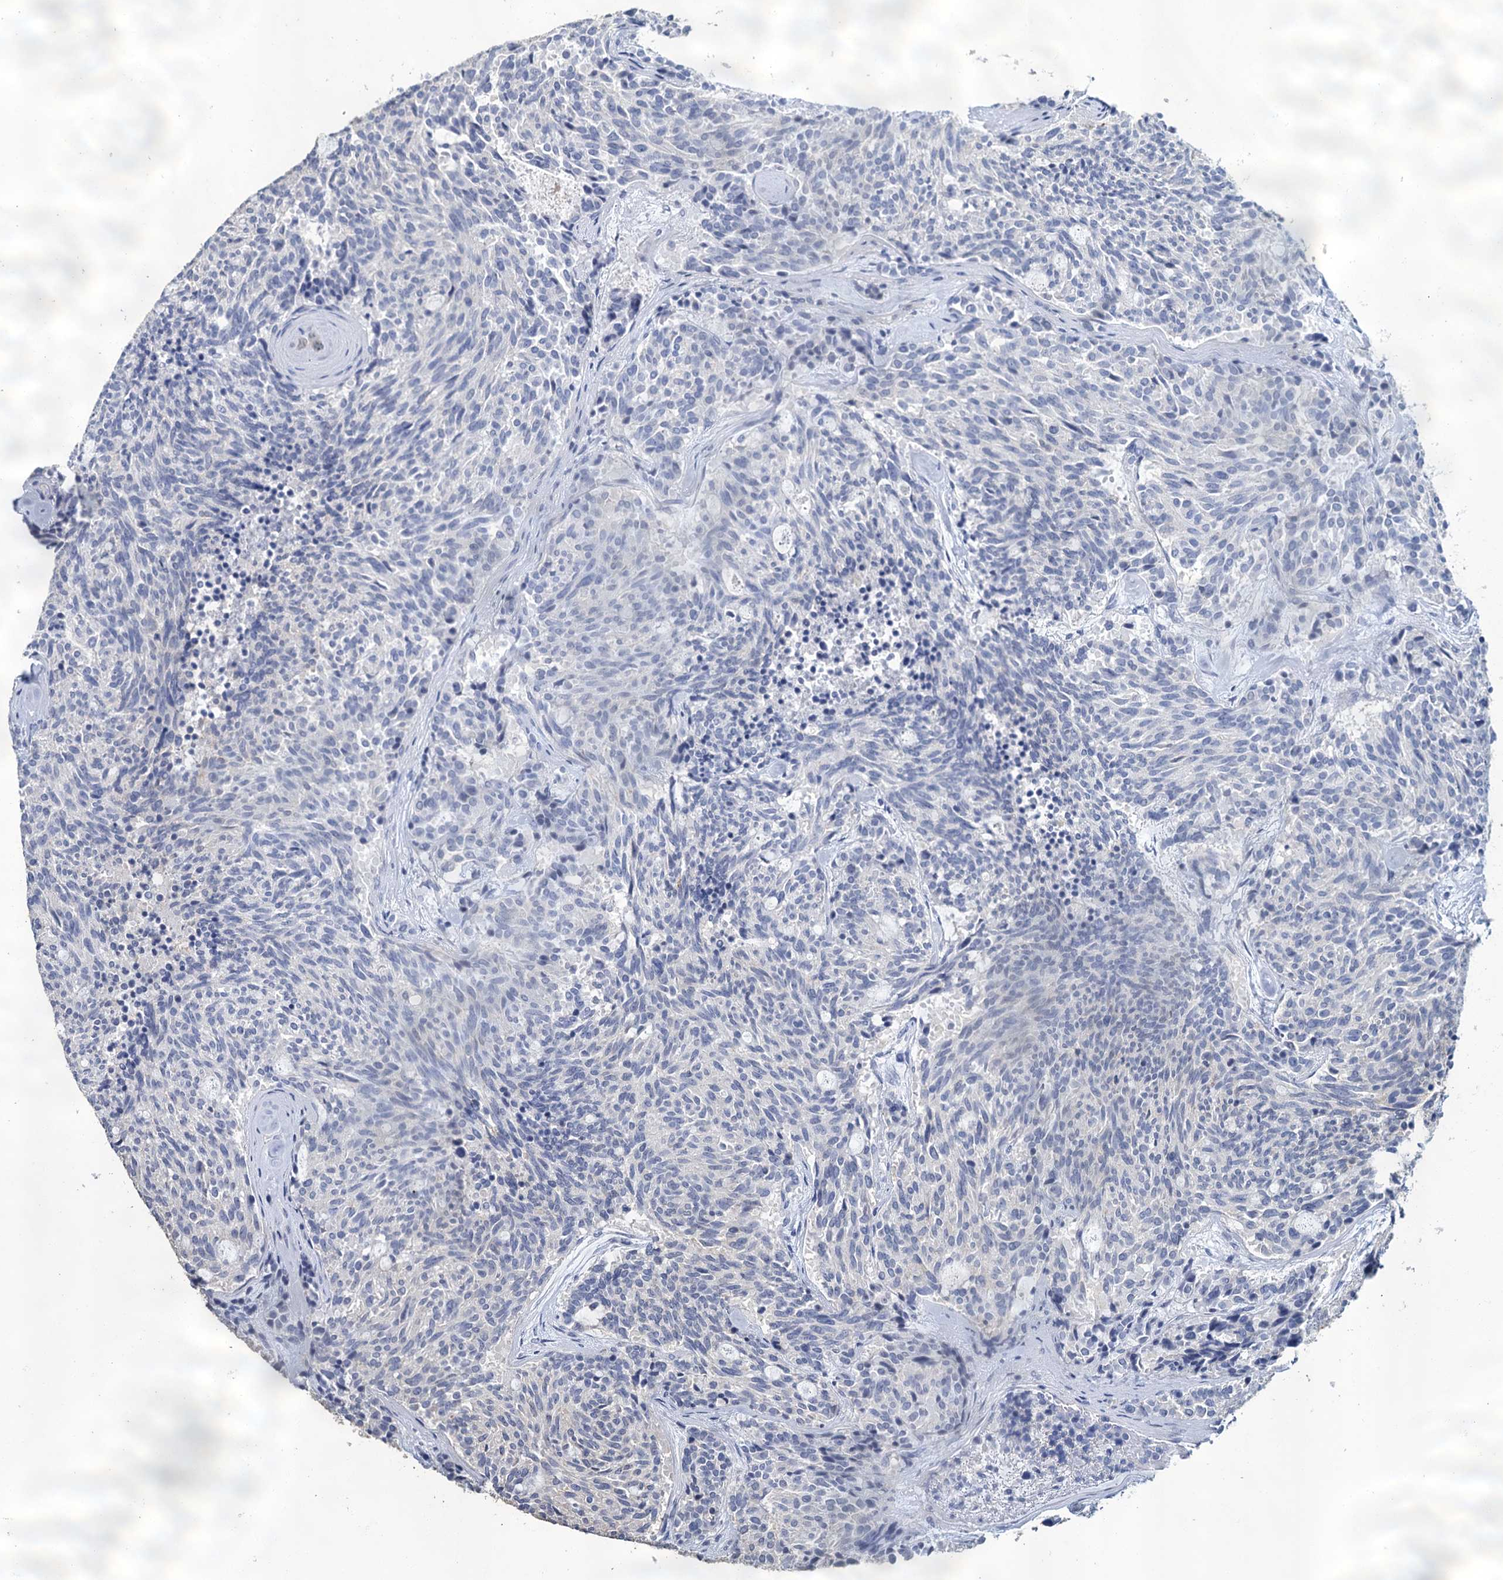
{"staining": {"intensity": "negative", "quantity": "none", "location": "none"}, "tissue": "carcinoid", "cell_type": "Tumor cells", "image_type": "cancer", "snomed": [{"axis": "morphology", "description": "Carcinoid, malignant, NOS"}, {"axis": "topography", "description": "Pancreas"}], "caption": "IHC image of neoplastic tissue: human carcinoid stained with DAB (3,3'-diaminobenzidine) shows no significant protein expression in tumor cells.", "gene": "SNCB", "patient": {"sex": "female", "age": 54}}